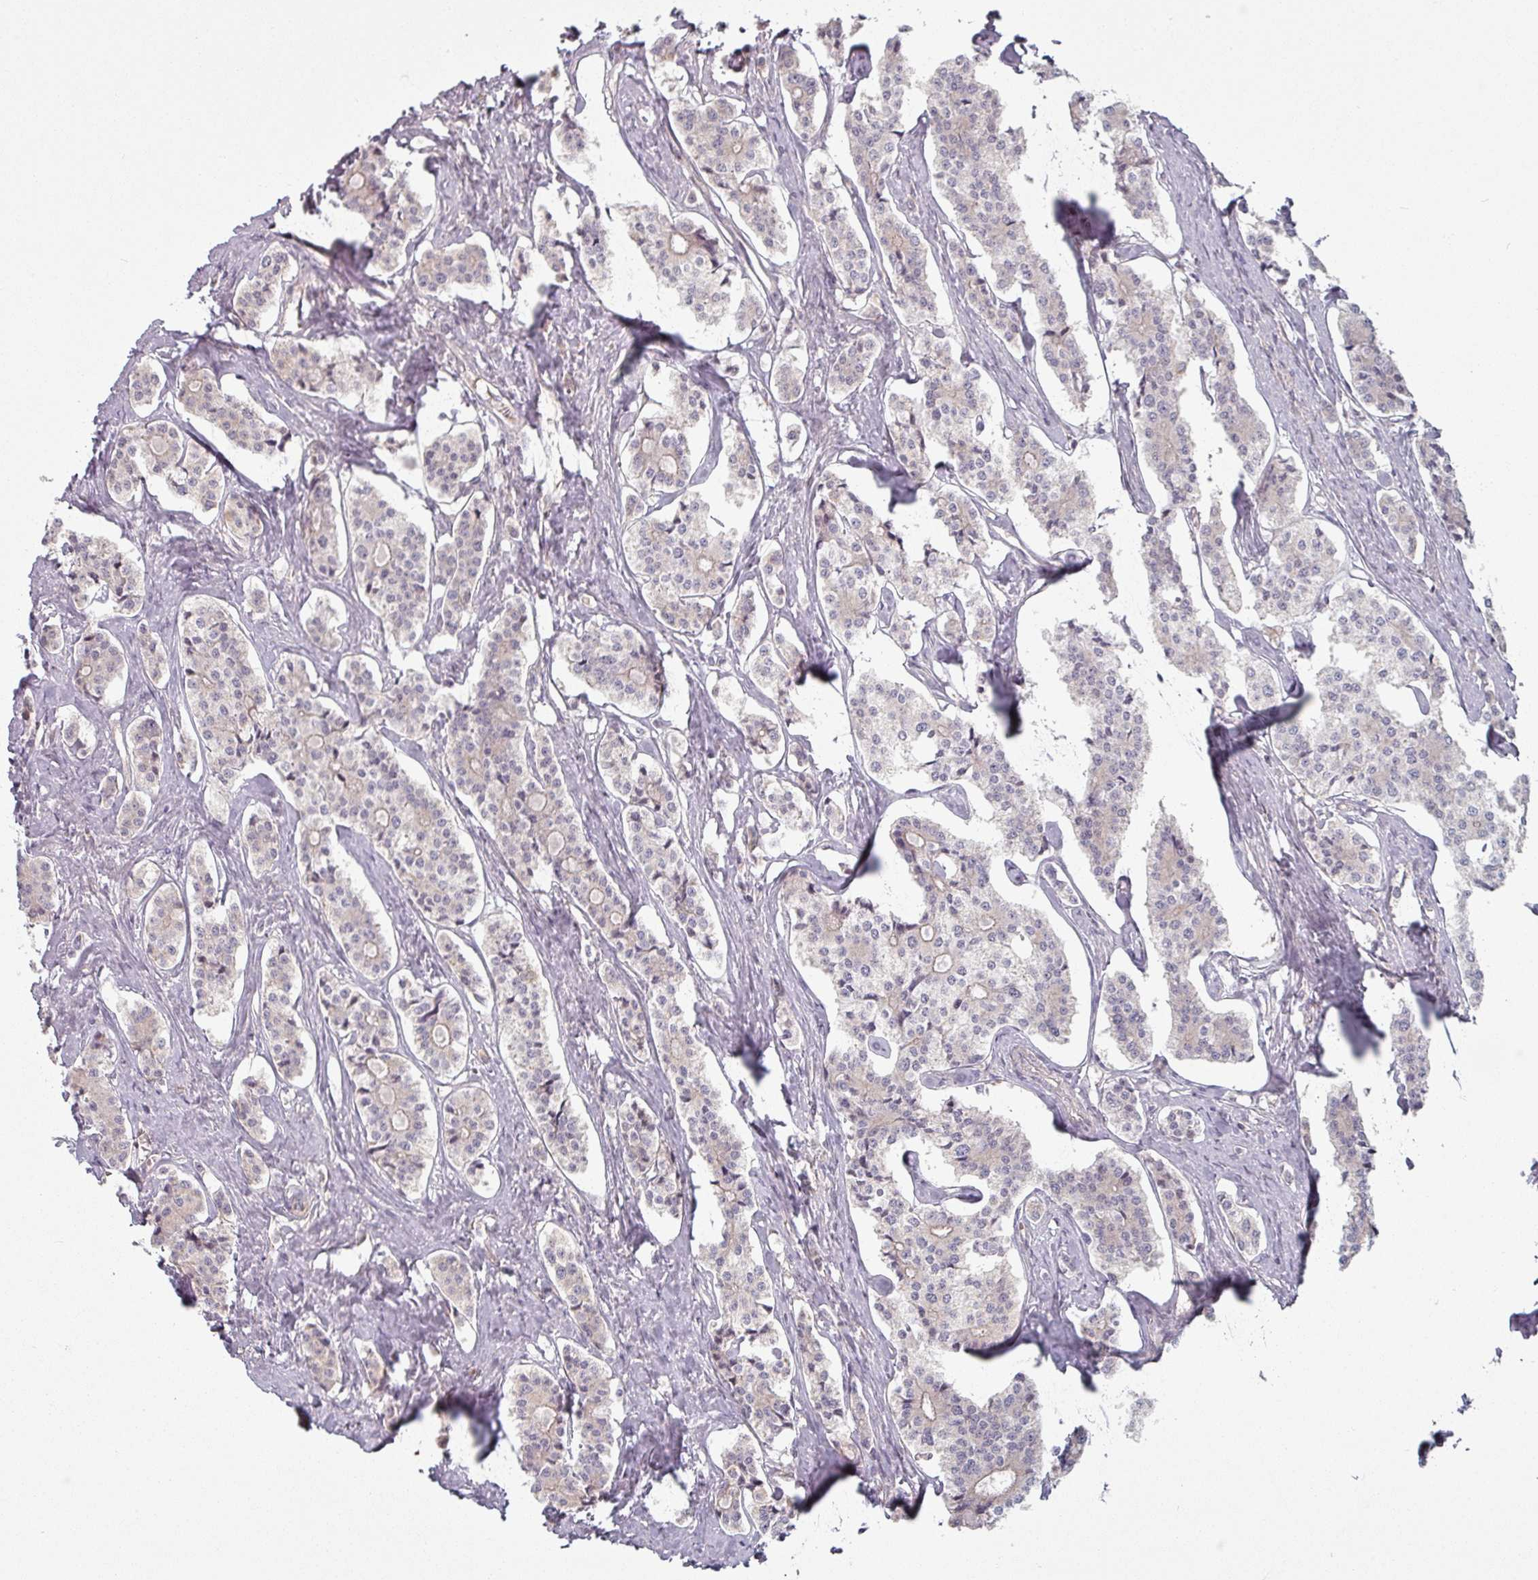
{"staining": {"intensity": "weak", "quantity": "<25%", "location": "cytoplasmic/membranous"}, "tissue": "carcinoid", "cell_type": "Tumor cells", "image_type": "cancer", "snomed": [{"axis": "morphology", "description": "Carcinoid, malignant, NOS"}, {"axis": "topography", "description": "Small intestine"}], "caption": "DAB (3,3'-diaminobenzidine) immunohistochemical staining of human carcinoid reveals no significant staining in tumor cells.", "gene": "PLEKHJ1", "patient": {"sex": "male", "age": 63}}